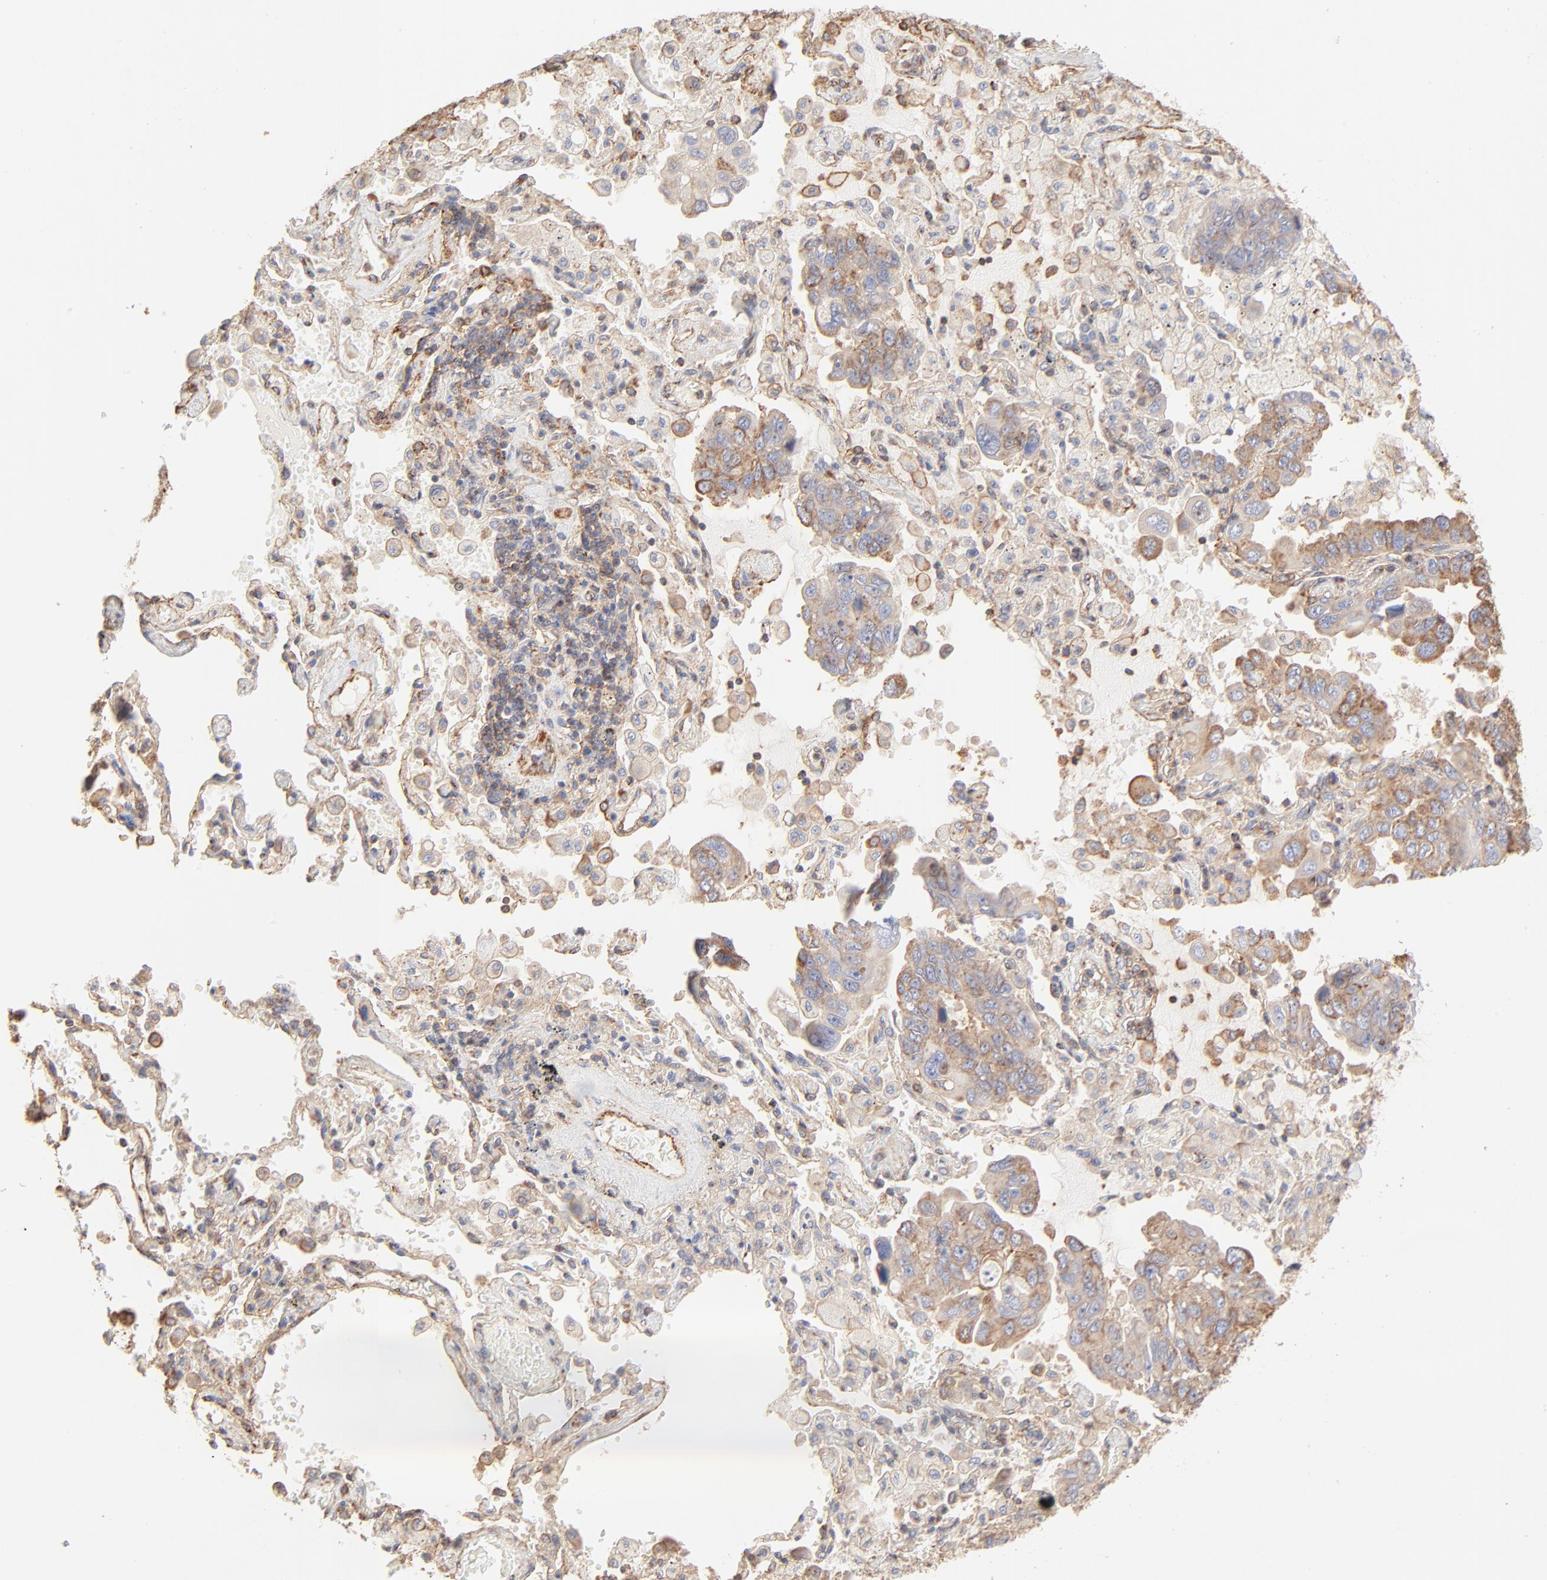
{"staining": {"intensity": "moderate", "quantity": ">75%", "location": "cytoplasmic/membranous"}, "tissue": "lung cancer", "cell_type": "Tumor cells", "image_type": "cancer", "snomed": [{"axis": "morphology", "description": "Adenocarcinoma, NOS"}, {"axis": "topography", "description": "Lung"}], "caption": "IHC micrograph of lung cancer (adenocarcinoma) stained for a protein (brown), which shows medium levels of moderate cytoplasmic/membranous positivity in approximately >75% of tumor cells.", "gene": "CLTB", "patient": {"sex": "male", "age": 64}}